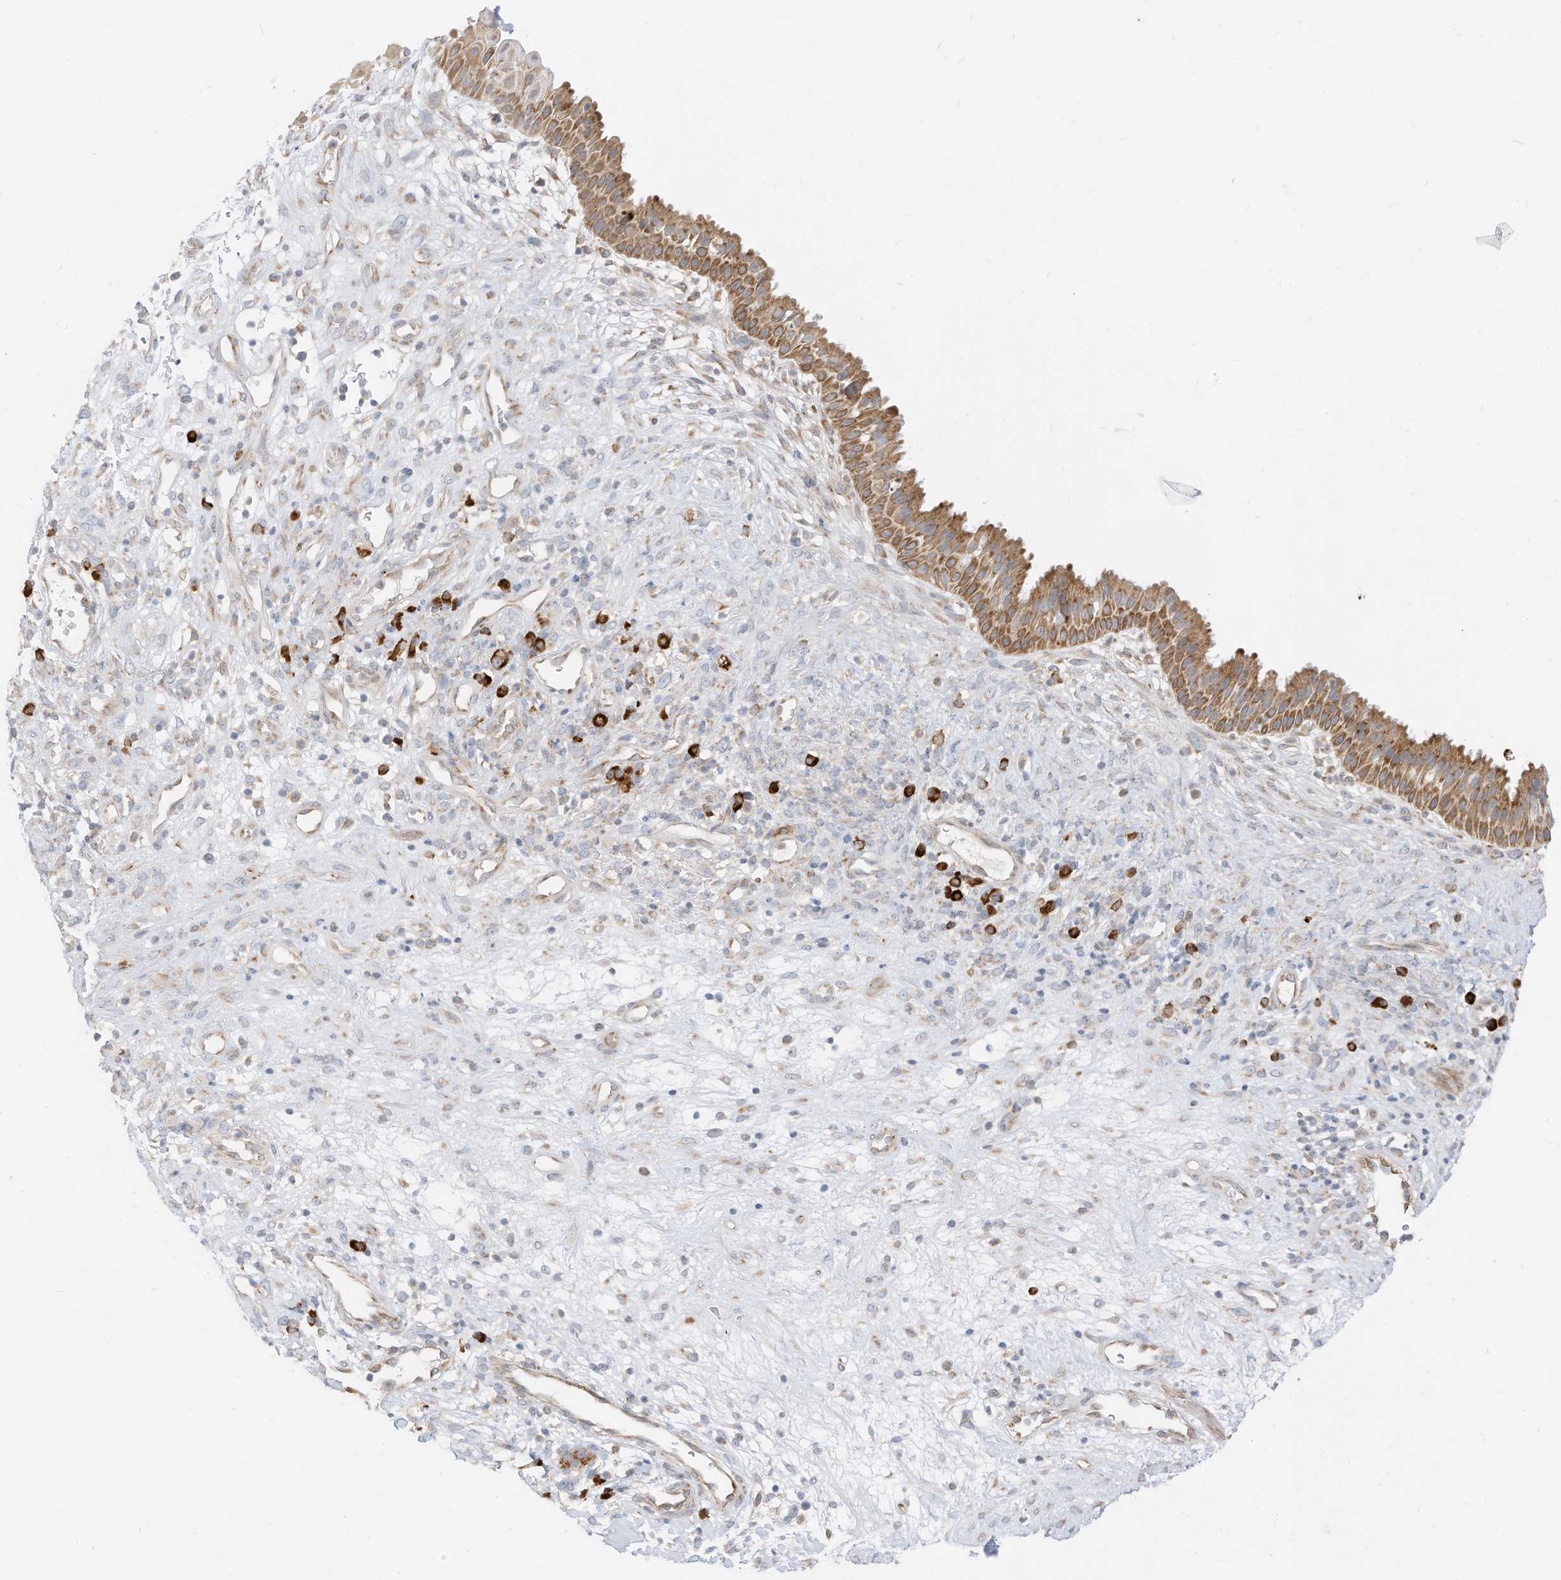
{"staining": {"intensity": "moderate", "quantity": ">75%", "location": "cytoplasmic/membranous"}, "tissue": "nasopharynx", "cell_type": "Respiratory epithelial cells", "image_type": "normal", "snomed": [{"axis": "morphology", "description": "Normal tissue, NOS"}, {"axis": "topography", "description": "Nasopharynx"}], "caption": "Immunohistochemistry of benign human nasopharynx demonstrates medium levels of moderate cytoplasmic/membranous expression in about >75% of respiratory epithelial cells. The protein is stained brown, and the nuclei are stained in blue (DAB (3,3'-diaminobenzidine) IHC with brightfield microscopy, high magnification).", "gene": "STT3A", "patient": {"sex": "male", "age": 22}}